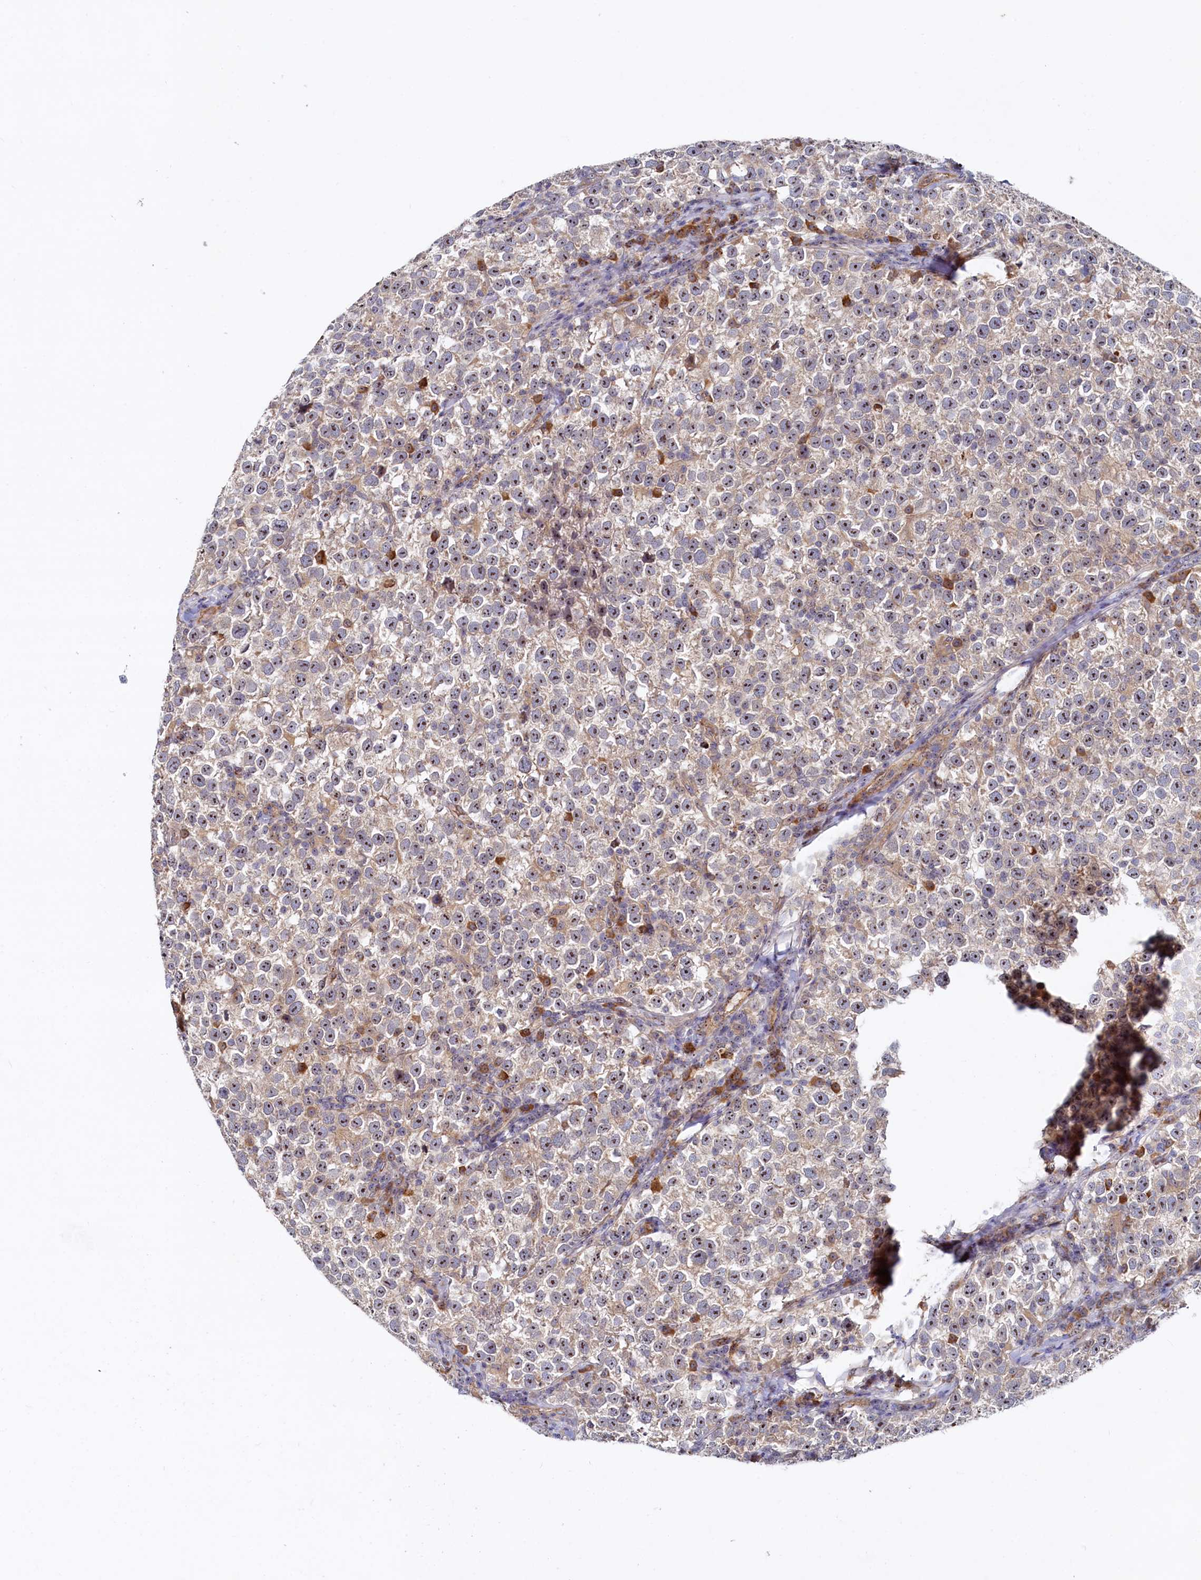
{"staining": {"intensity": "weak", "quantity": "25%-75%", "location": "cytoplasmic/membranous,nuclear"}, "tissue": "testis cancer", "cell_type": "Tumor cells", "image_type": "cancer", "snomed": [{"axis": "morphology", "description": "Normal tissue, NOS"}, {"axis": "morphology", "description": "Seminoma, NOS"}, {"axis": "topography", "description": "Testis"}], "caption": "IHC micrograph of testis cancer (seminoma) stained for a protein (brown), which demonstrates low levels of weak cytoplasmic/membranous and nuclear positivity in approximately 25%-75% of tumor cells.", "gene": "RGS7BP", "patient": {"sex": "male", "age": 43}}